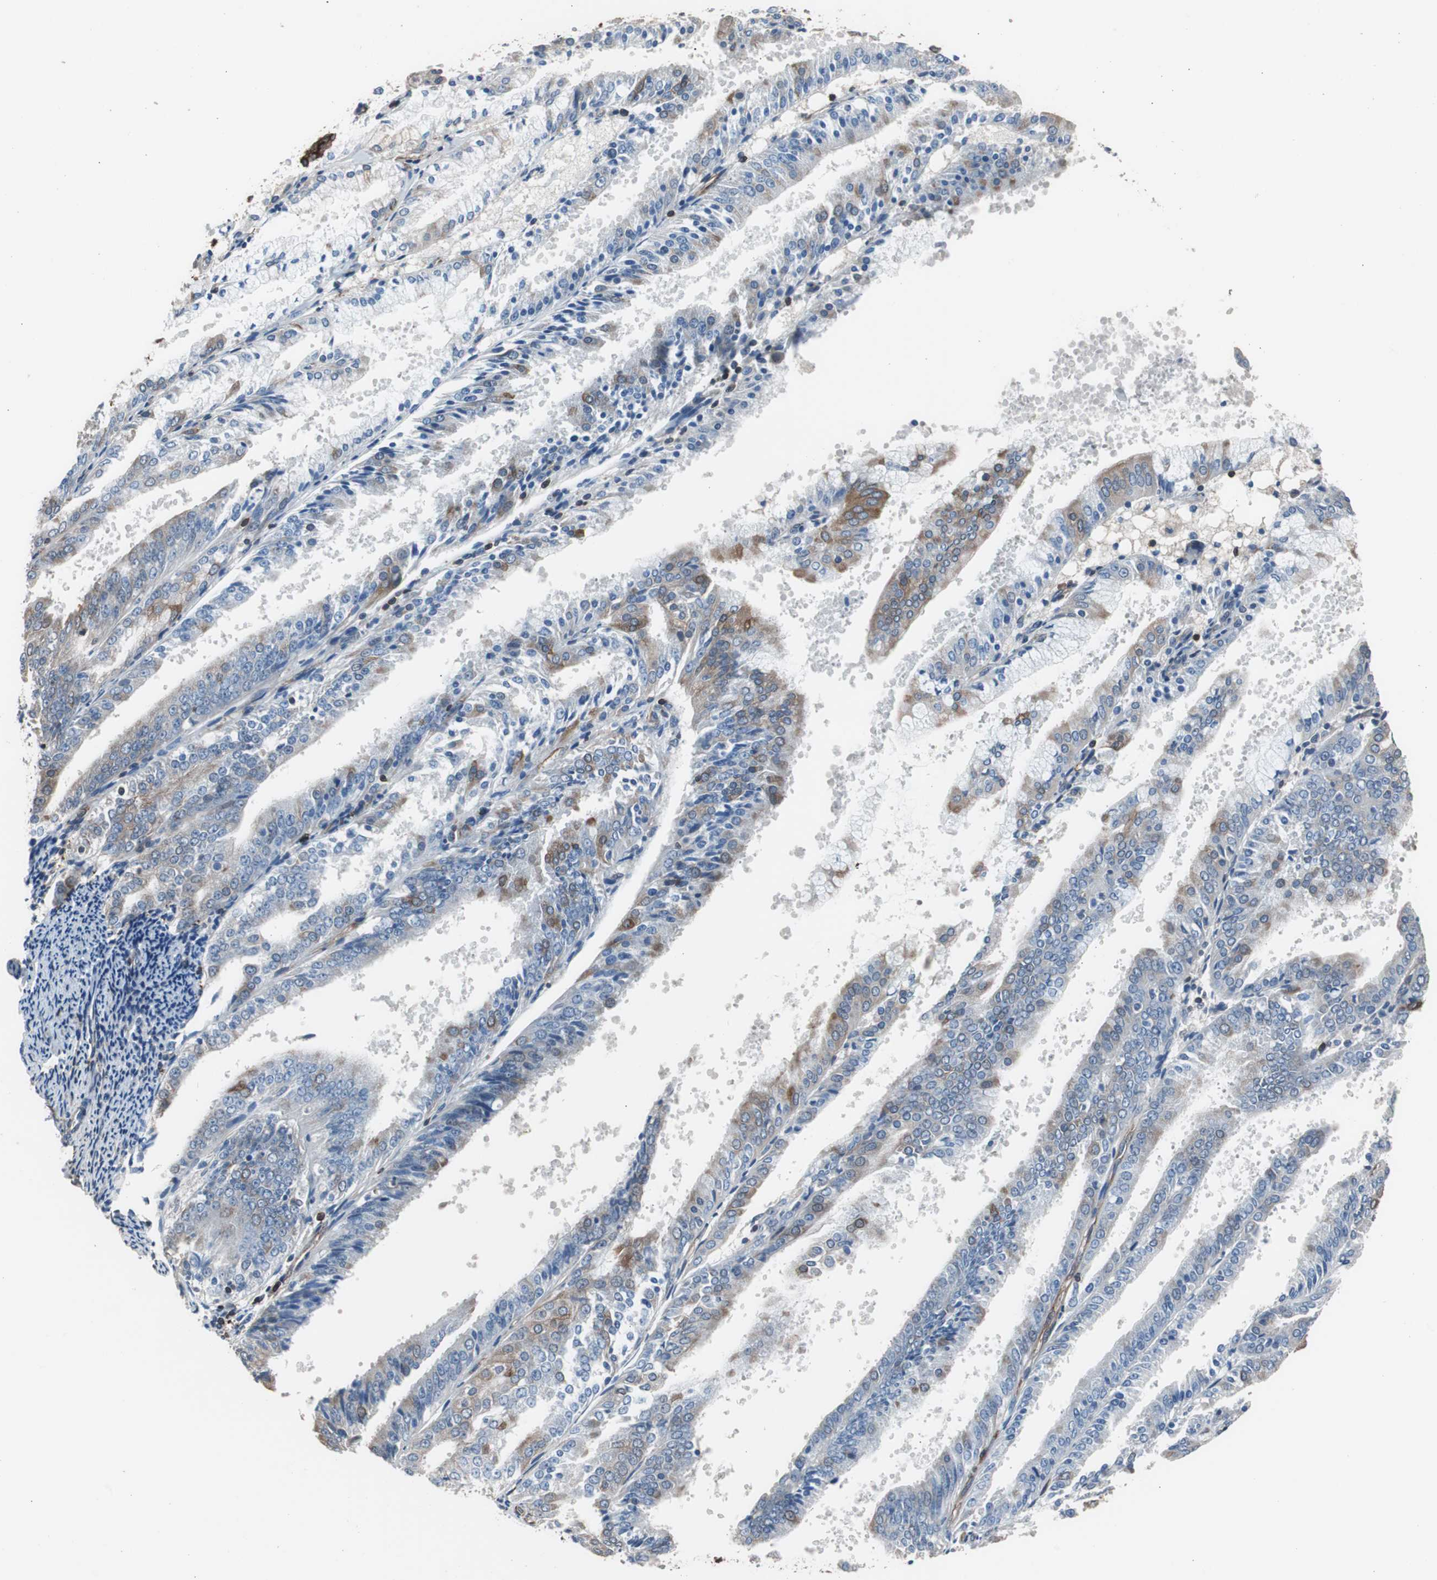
{"staining": {"intensity": "moderate", "quantity": "25%-75%", "location": "cytoplasmic/membranous"}, "tissue": "endometrial cancer", "cell_type": "Tumor cells", "image_type": "cancer", "snomed": [{"axis": "morphology", "description": "Adenocarcinoma, NOS"}, {"axis": "topography", "description": "Endometrium"}], "caption": "Protein expression analysis of endometrial cancer (adenocarcinoma) reveals moderate cytoplasmic/membranous positivity in approximately 25%-75% of tumor cells.", "gene": "PBXIP1", "patient": {"sex": "female", "age": 63}}